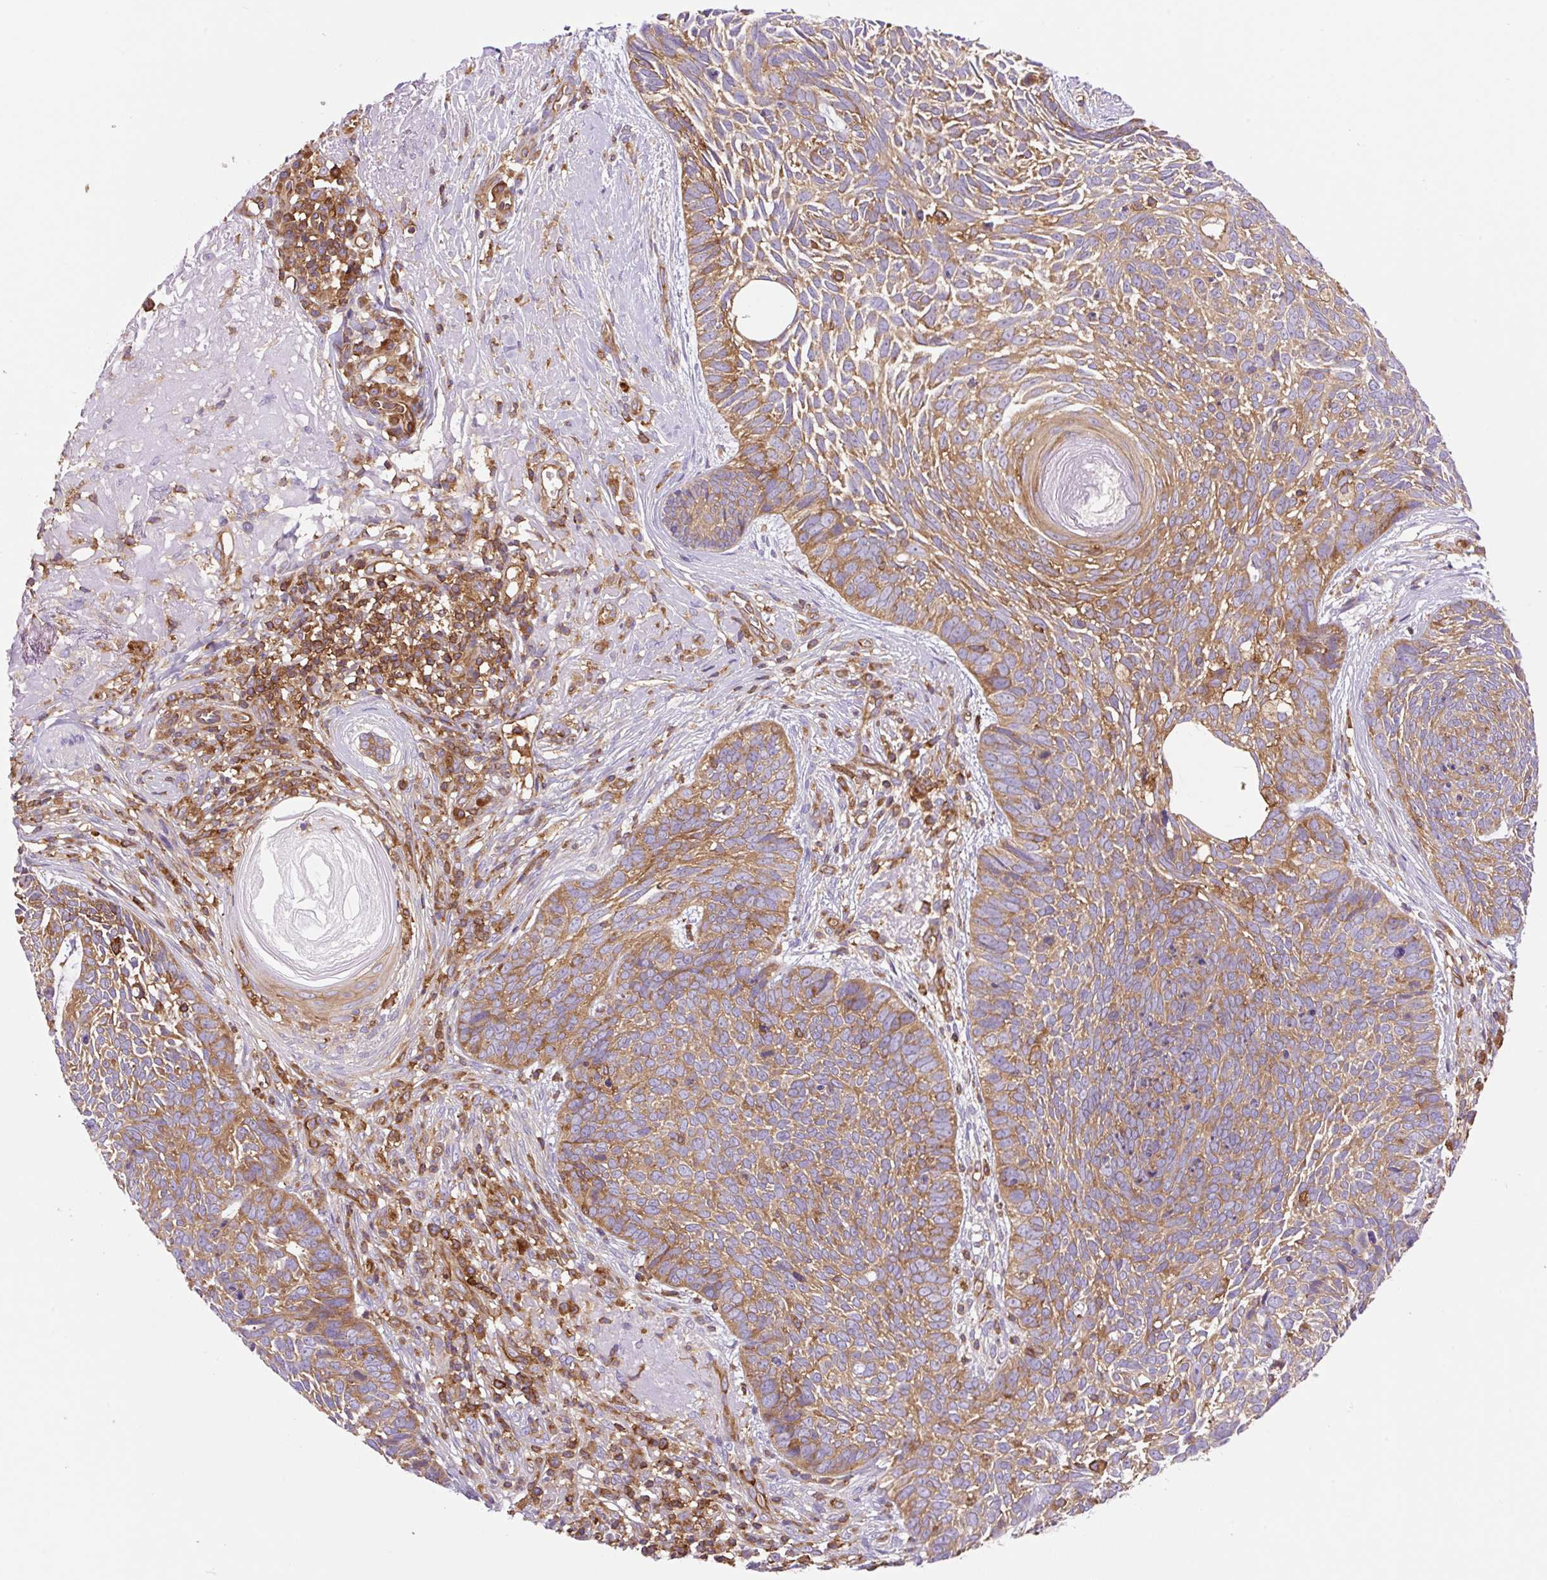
{"staining": {"intensity": "moderate", "quantity": ">75%", "location": "cytoplasmic/membranous"}, "tissue": "skin cancer", "cell_type": "Tumor cells", "image_type": "cancer", "snomed": [{"axis": "morphology", "description": "Basal cell carcinoma"}, {"axis": "topography", "description": "Skin"}, {"axis": "topography", "description": "Skin of face"}], "caption": "Immunohistochemical staining of skin cancer (basal cell carcinoma) displays moderate cytoplasmic/membranous protein expression in about >75% of tumor cells.", "gene": "DNM2", "patient": {"sex": "female", "age": 95}}